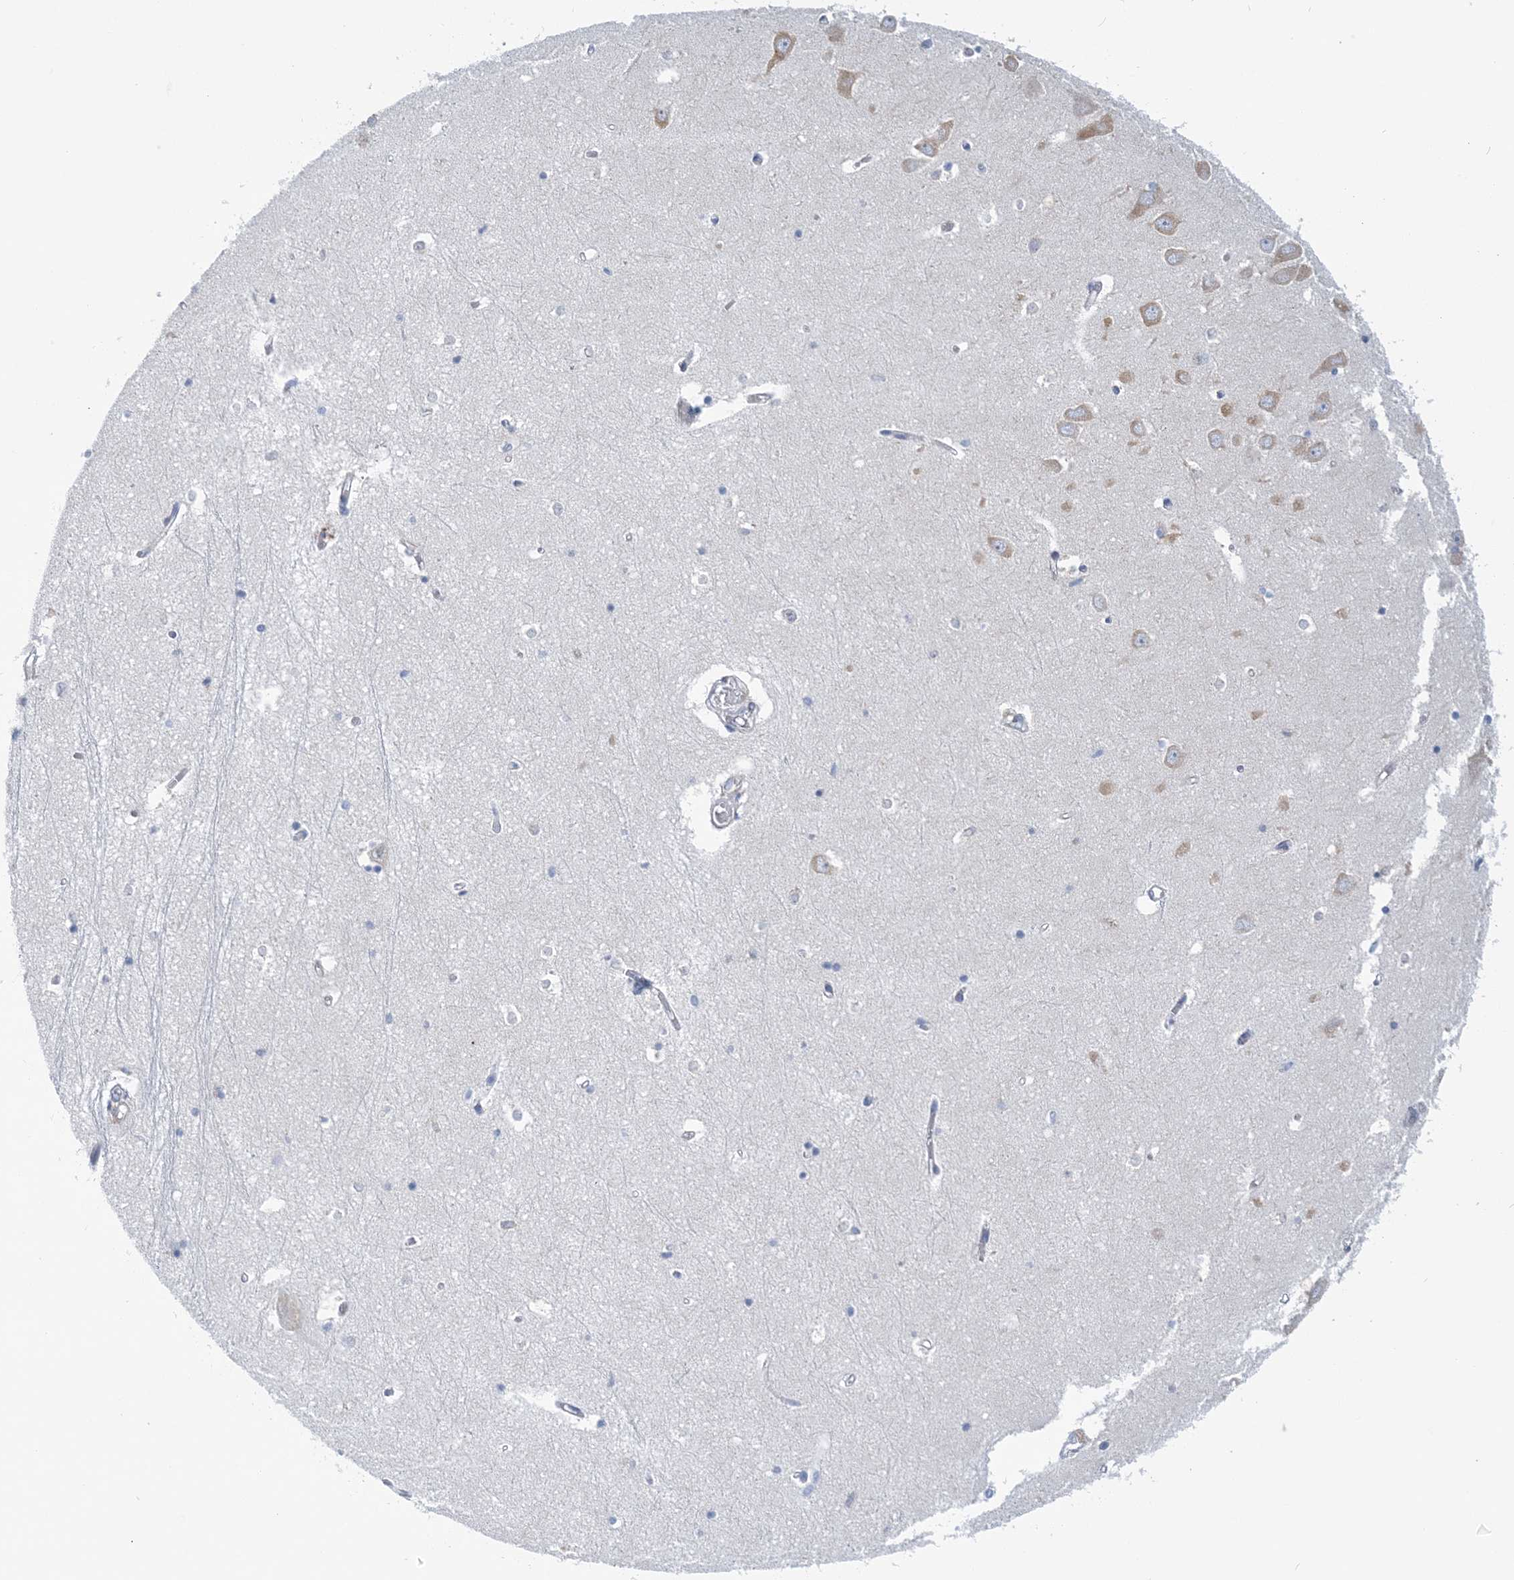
{"staining": {"intensity": "negative", "quantity": "none", "location": "none"}, "tissue": "hippocampus", "cell_type": "Glial cells", "image_type": "normal", "snomed": [{"axis": "morphology", "description": "Normal tissue, NOS"}, {"axis": "topography", "description": "Hippocampus"}], "caption": "Micrograph shows no significant protein expression in glial cells of normal hippocampus.", "gene": "PLEKHG4B", "patient": {"sex": "male", "age": 70}}